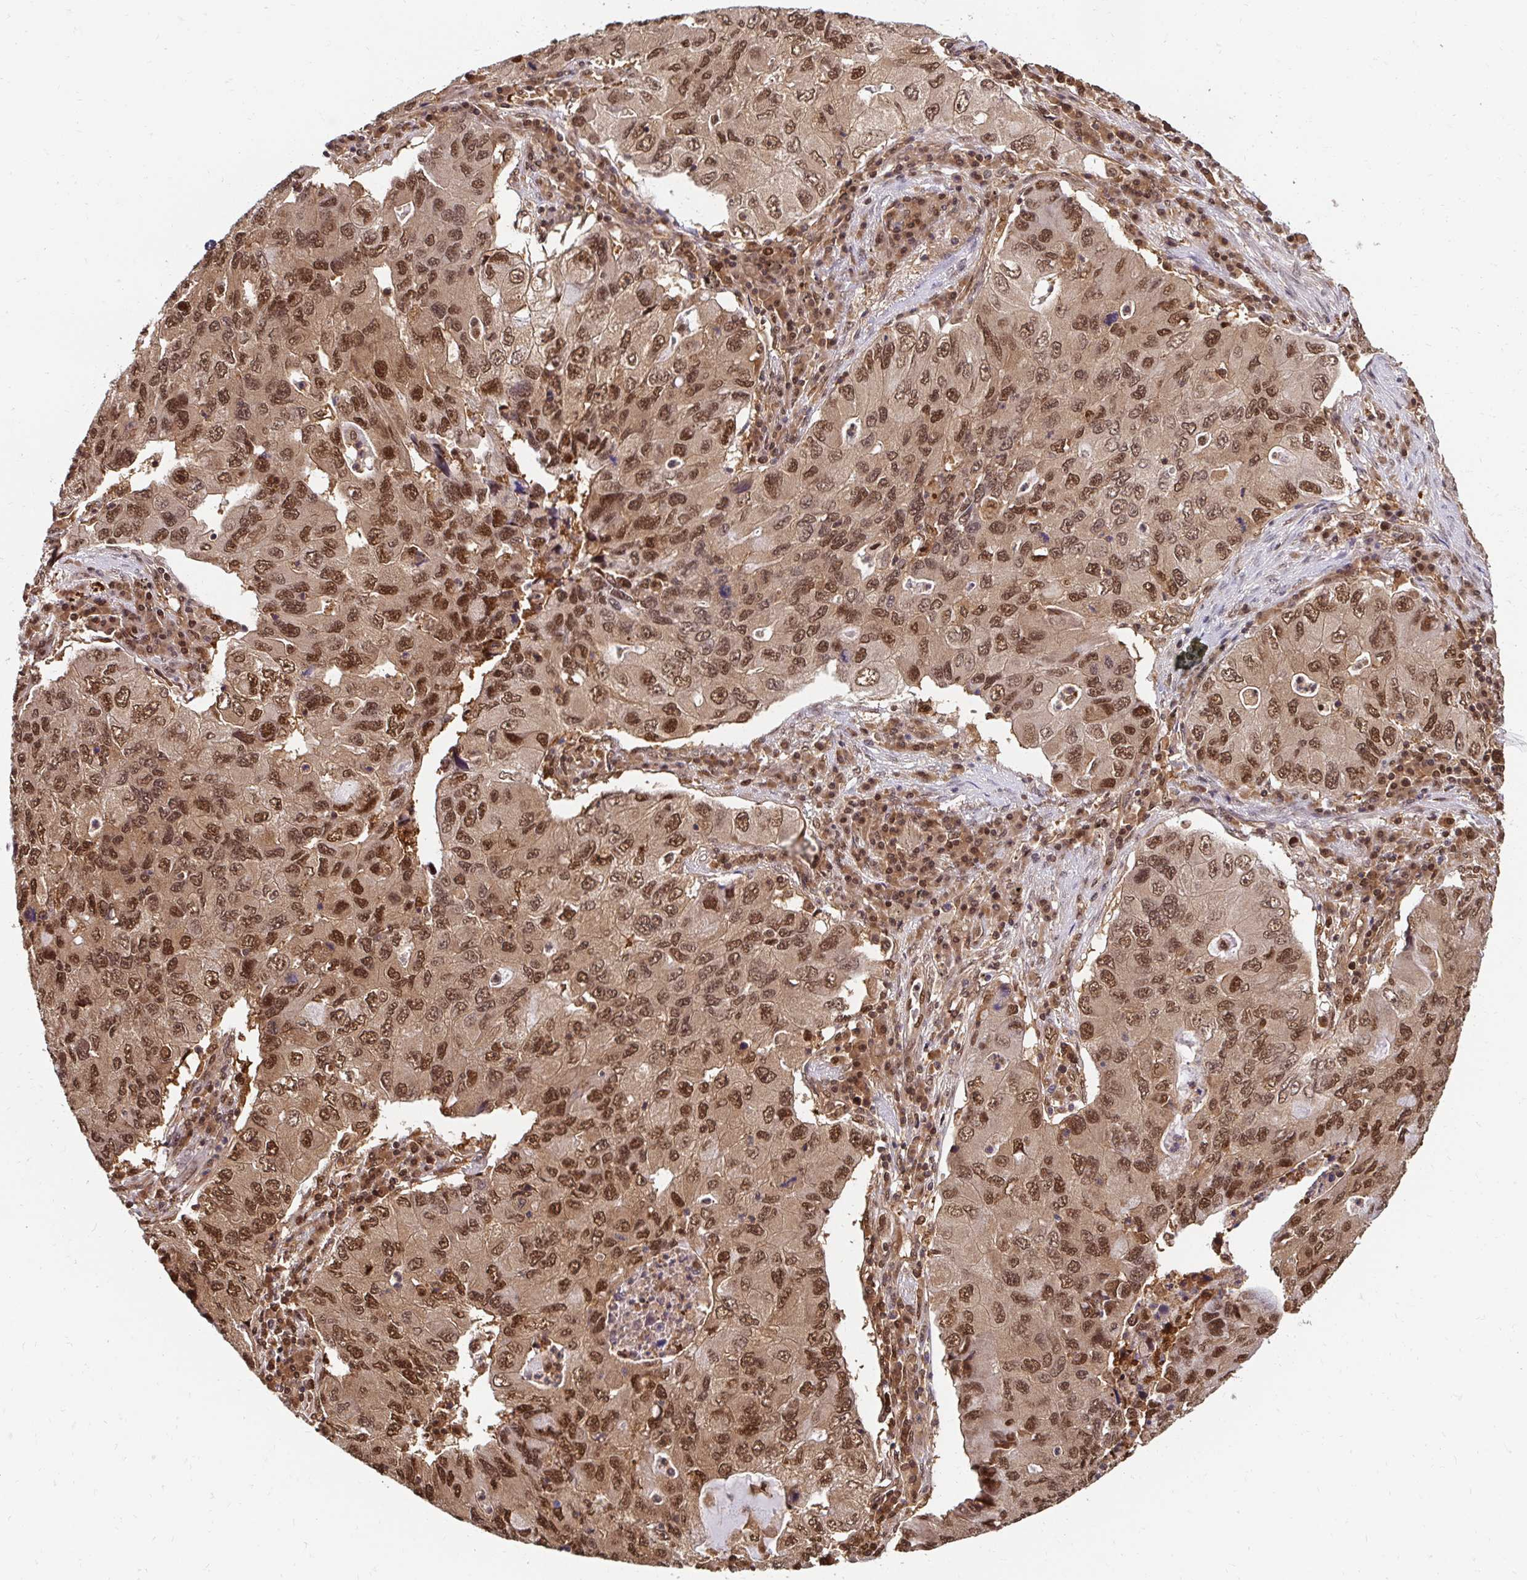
{"staining": {"intensity": "moderate", "quantity": ">75%", "location": "nuclear"}, "tissue": "lung cancer", "cell_type": "Tumor cells", "image_type": "cancer", "snomed": [{"axis": "morphology", "description": "Adenocarcinoma, NOS"}, {"axis": "morphology", "description": "Adenocarcinoma, metastatic, NOS"}, {"axis": "topography", "description": "Lymph node"}, {"axis": "topography", "description": "Lung"}], "caption": "Lung cancer (adenocarcinoma) stained with a protein marker shows moderate staining in tumor cells.", "gene": "PSMA4", "patient": {"sex": "female", "age": 54}}